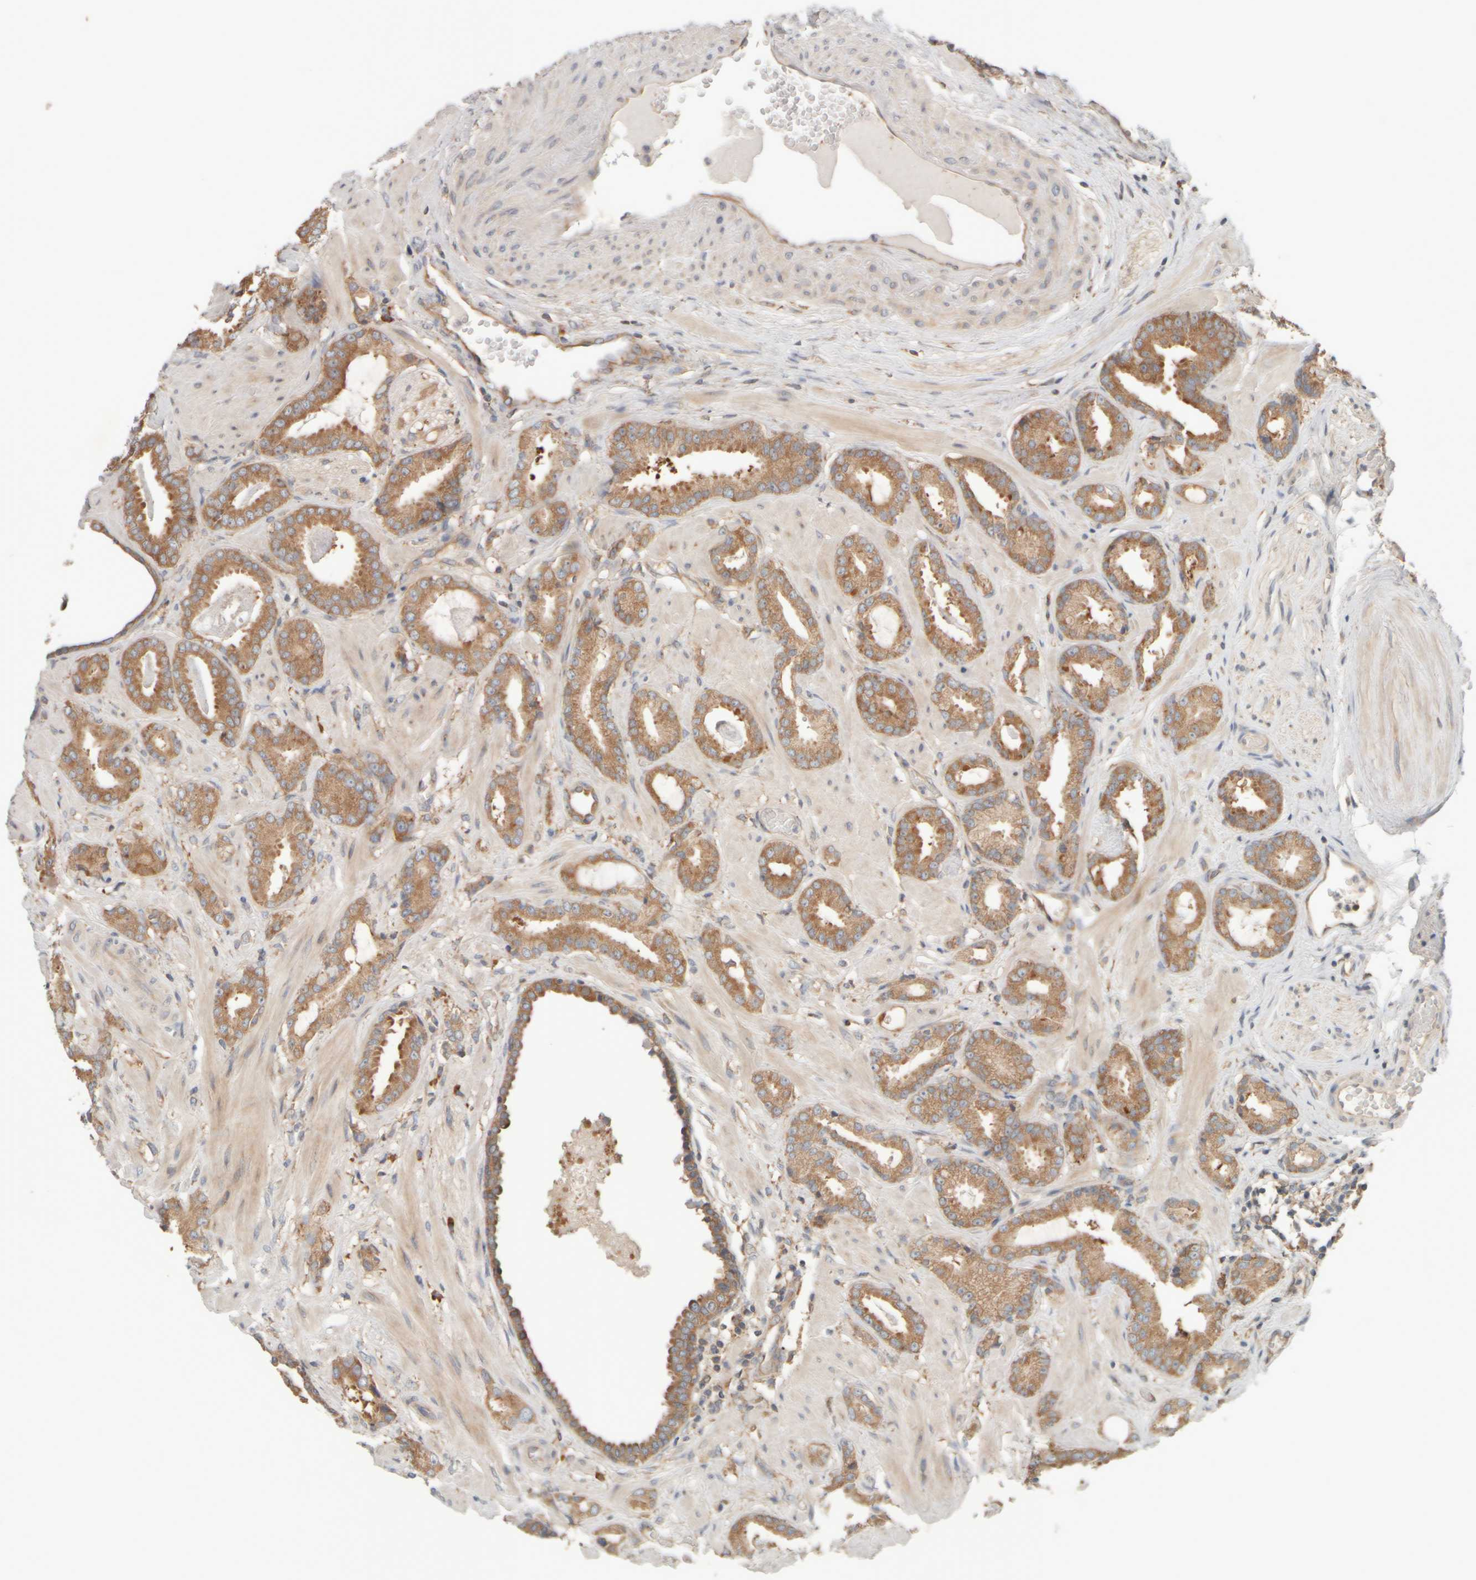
{"staining": {"intensity": "moderate", "quantity": ">75%", "location": "cytoplasmic/membranous"}, "tissue": "prostate cancer", "cell_type": "Tumor cells", "image_type": "cancer", "snomed": [{"axis": "morphology", "description": "Adenocarcinoma, Low grade"}, {"axis": "topography", "description": "Prostate"}], "caption": "The photomicrograph exhibits staining of prostate cancer (low-grade adenocarcinoma), revealing moderate cytoplasmic/membranous protein staining (brown color) within tumor cells.", "gene": "EIF2B3", "patient": {"sex": "male", "age": 53}}